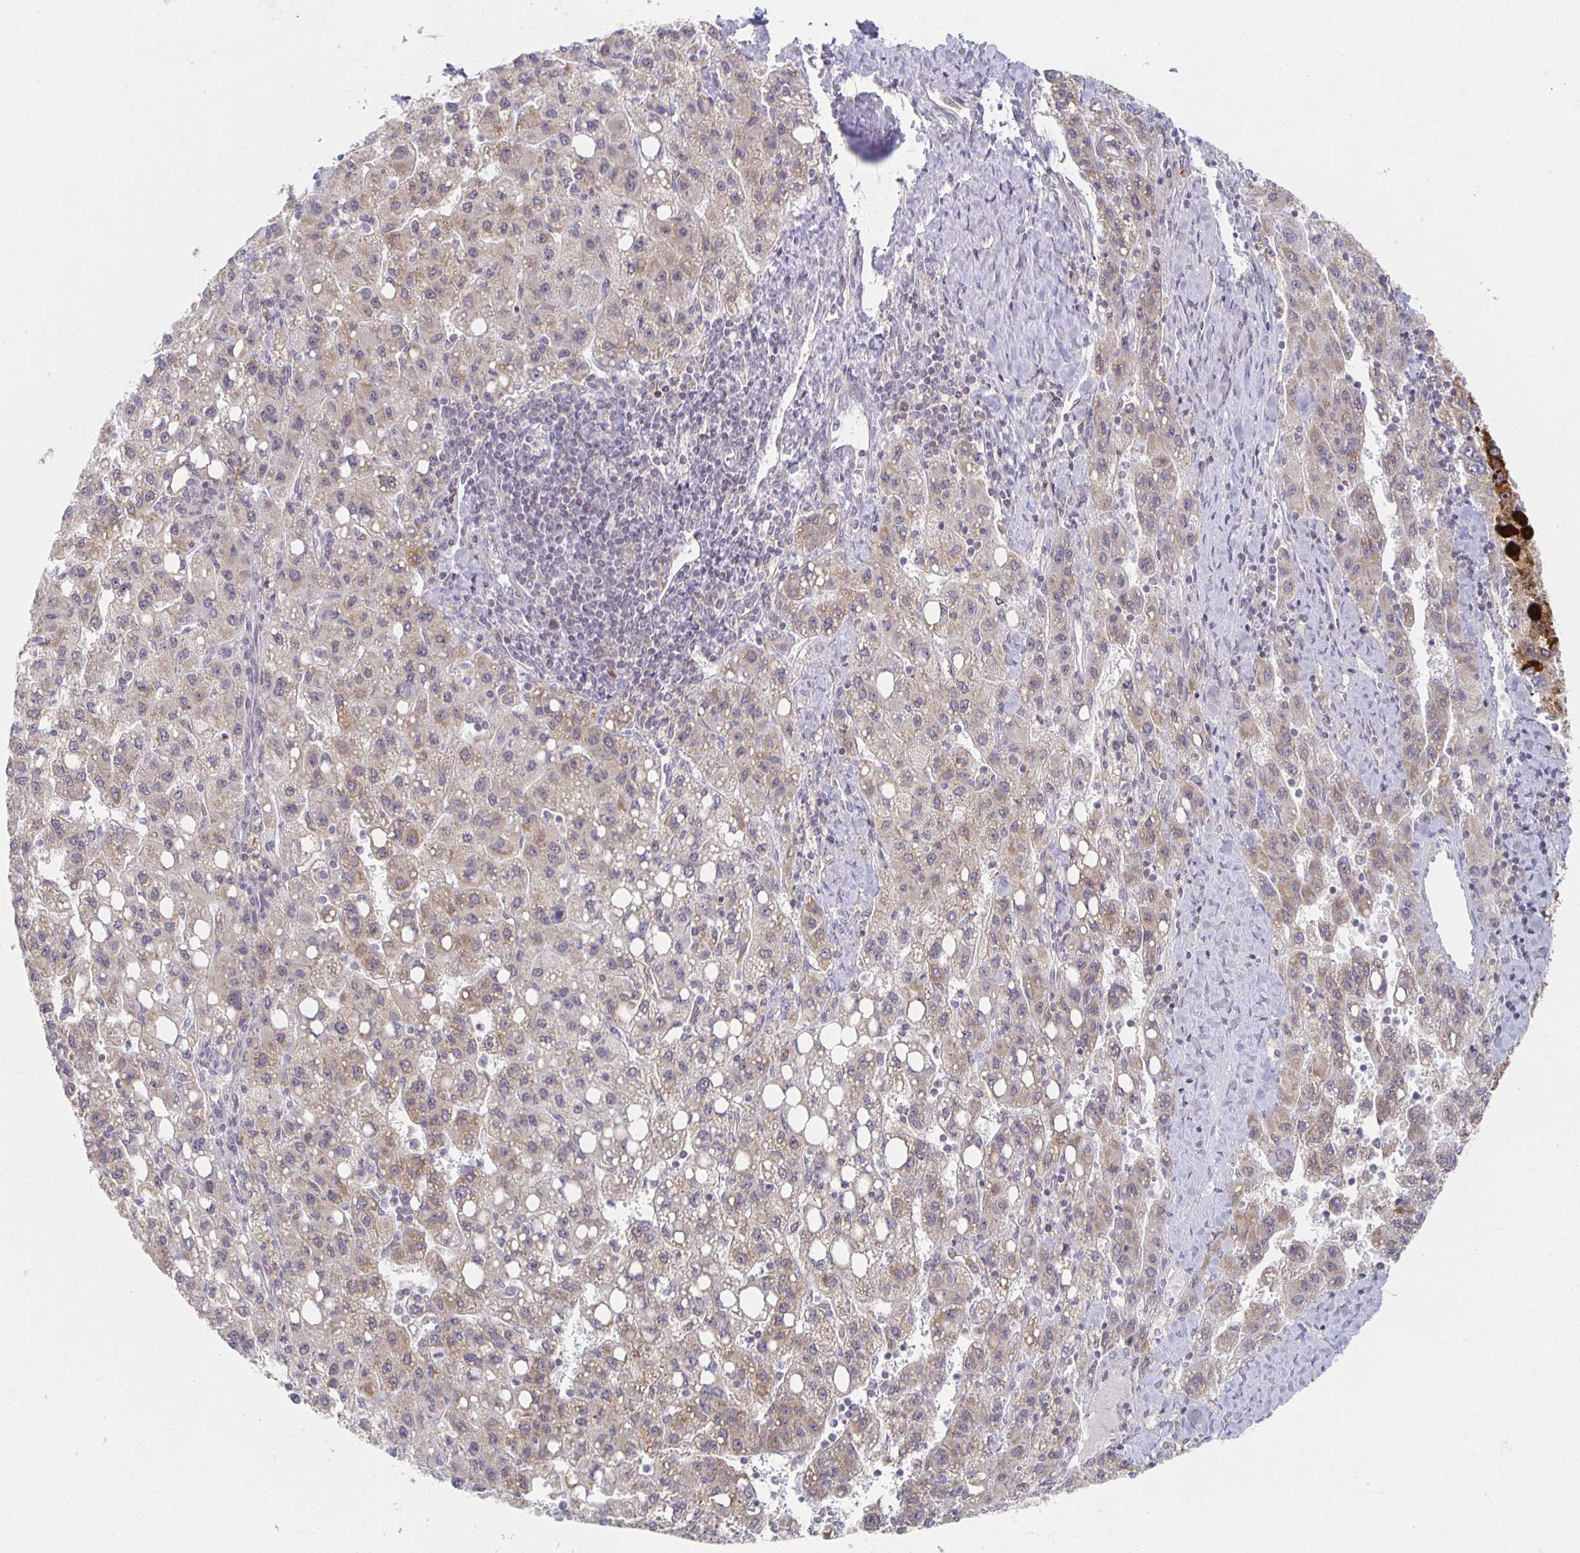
{"staining": {"intensity": "strong", "quantity": "<25%", "location": "cytoplasmic/membranous"}, "tissue": "liver cancer", "cell_type": "Tumor cells", "image_type": "cancer", "snomed": [{"axis": "morphology", "description": "Carcinoma, Hepatocellular, NOS"}, {"axis": "topography", "description": "Liver"}], "caption": "Immunohistochemistry (IHC) image of human liver cancer stained for a protein (brown), which demonstrates medium levels of strong cytoplasmic/membranous expression in about <25% of tumor cells.", "gene": "HCFC1R1", "patient": {"sex": "female", "age": 82}}